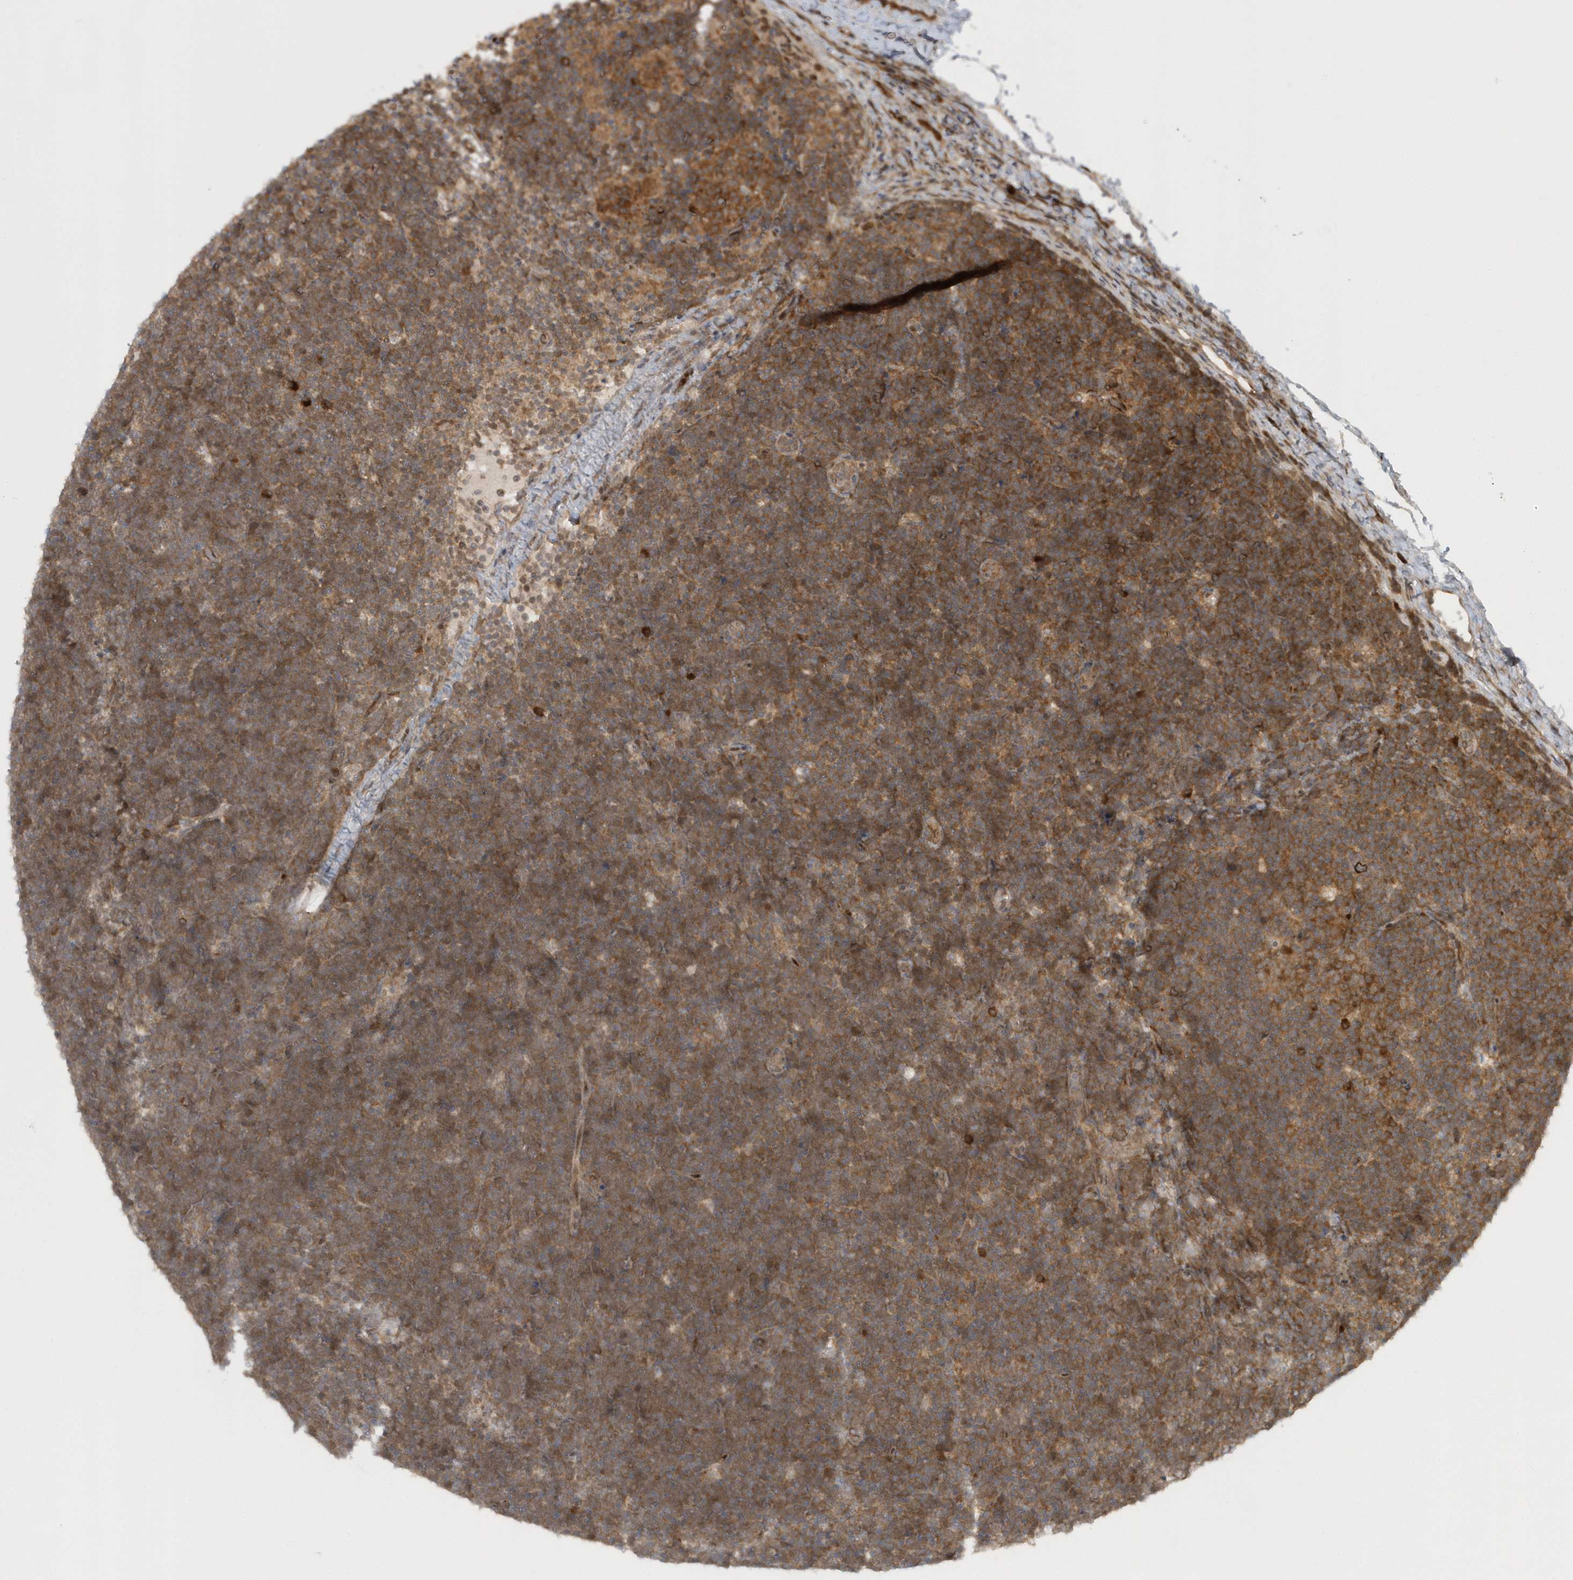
{"staining": {"intensity": "moderate", "quantity": ">75%", "location": "cytoplasmic/membranous"}, "tissue": "lymphoma", "cell_type": "Tumor cells", "image_type": "cancer", "snomed": [{"axis": "morphology", "description": "Malignant lymphoma, non-Hodgkin's type, High grade"}, {"axis": "topography", "description": "Lymph node"}], "caption": "Immunohistochemistry histopathology image of neoplastic tissue: malignant lymphoma, non-Hodgkin's type (high-grade) stained using IHC displays medium levels of moderate protein expression localized specifically in the cytoplasmic/membranous of tumor cells, appearing as a cytoplasmic/membranous brown color.", "gene": "ATG4A", "patient": {"sex": "male", "age": 13}}